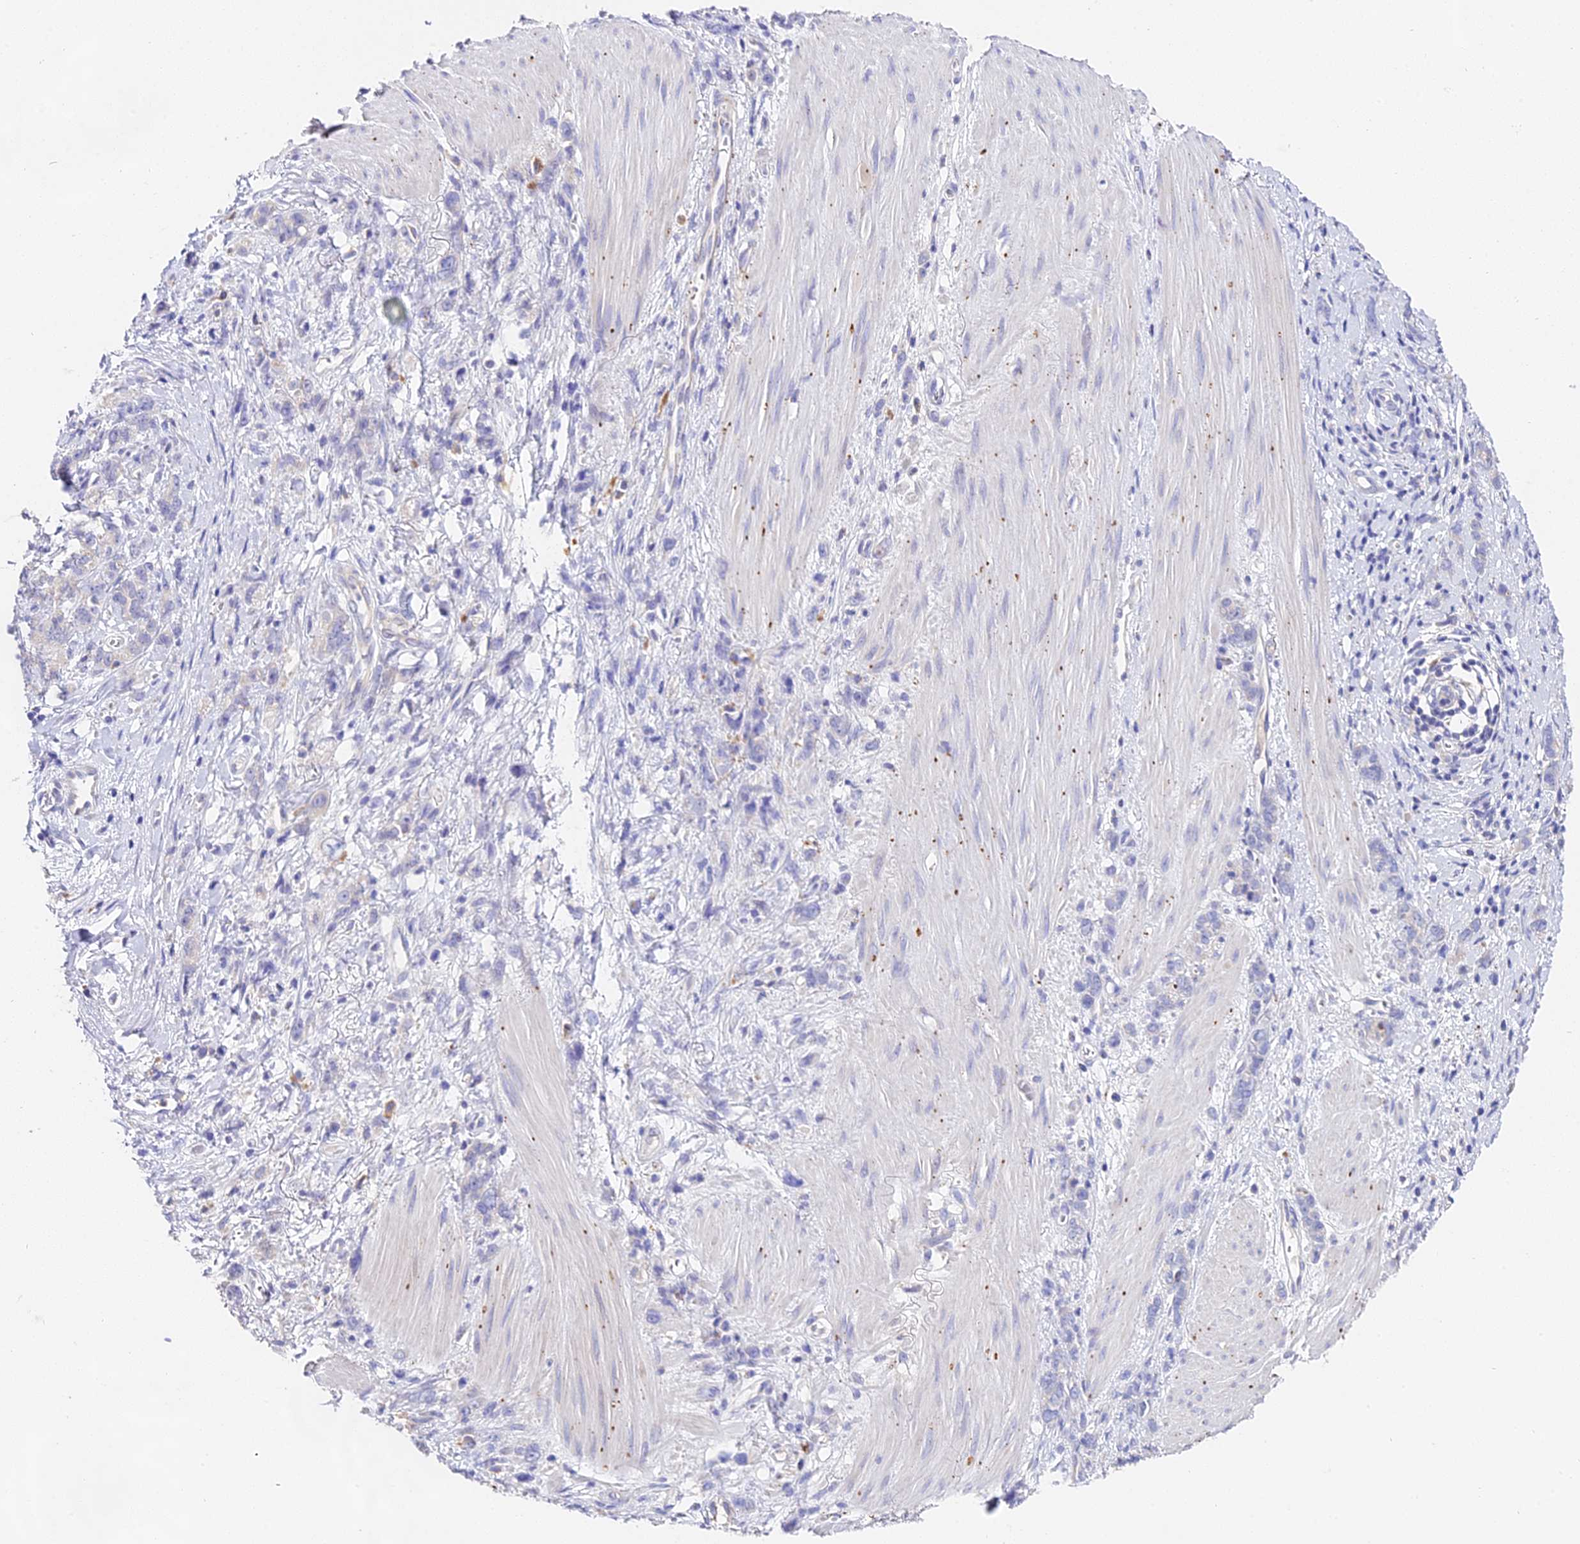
{"staining": {"intensity": "negative", "quantity": "none", "location": "none"}, "tissue": "stomach cancer", "cell_type": "Tumor cells", "image_type": "cancer", "snomed": [{"axis": "morphology", "description": "Adenocarcinoma, NOS"}, {"axis": "topography", "description": "Stomach"}], "caption": "This is an IHC histopathology image of human stomach adenocarcinoma. There is no positivity in tumor cells.", "gene": "LYPD6", "patient": {"sex": "female", "age": 76}}